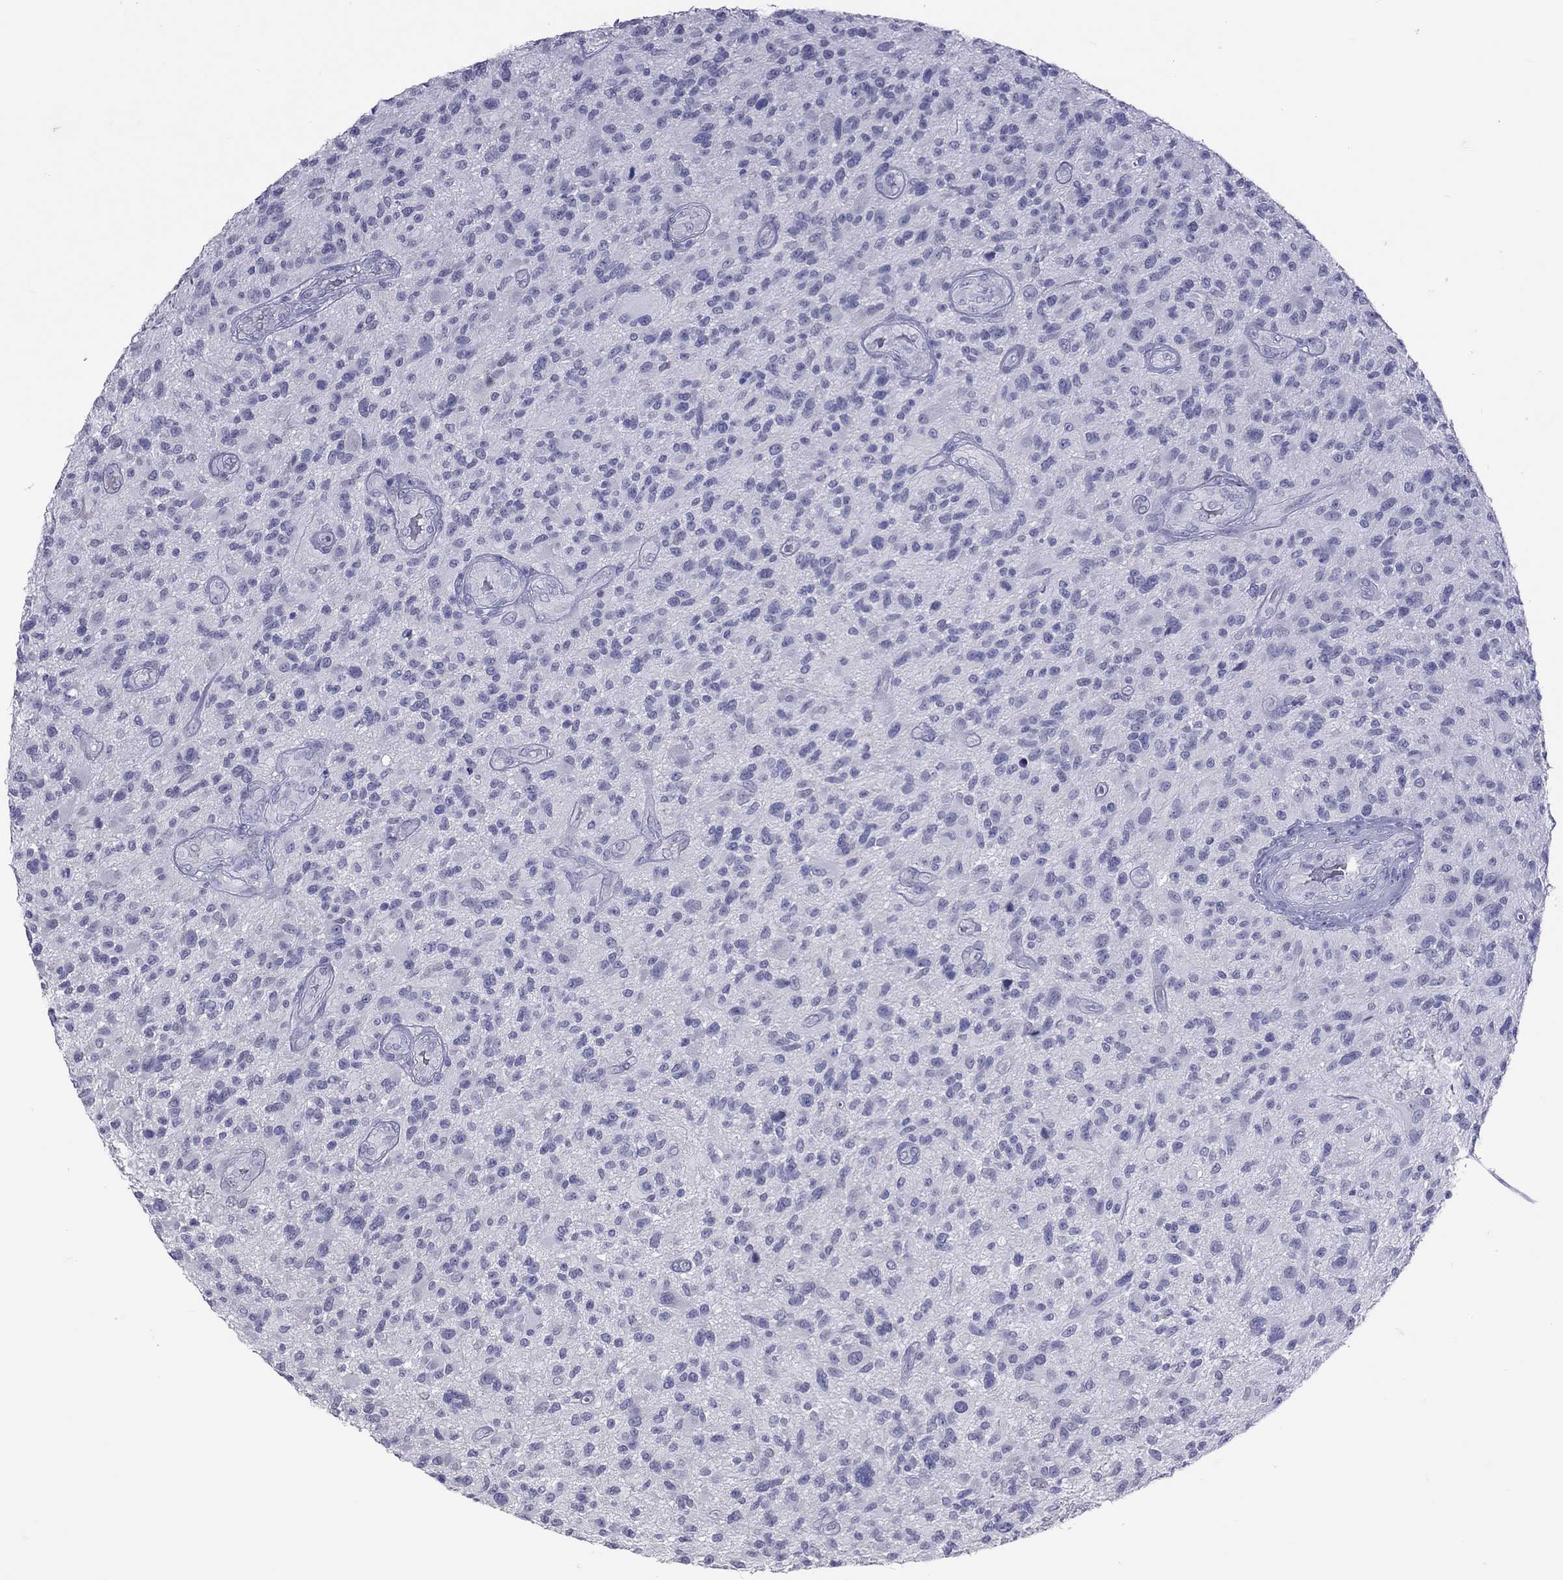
{"staining": {"intensity": "negative", "quantity": "none", "location": "none"}, "tissue": "glioma", "cell_type": "Tumor cells", "image_type": "cancer", "snomed": [{"axis": "morphology", "description": "Glioma, malignant, High grade"}, {"axis": "topography", "description": "Brain"}], "caption": "High-grade glioma (malignant) was stained to show a protein in brown. There is no significant expression in tumor cells. (Stains: DAB IHC with hematoxylin counter stain, Microscopy: brightfield microscopy at high magnification).", "gene": "MUC16", "patient": {"sex": "male", "age": 47}}